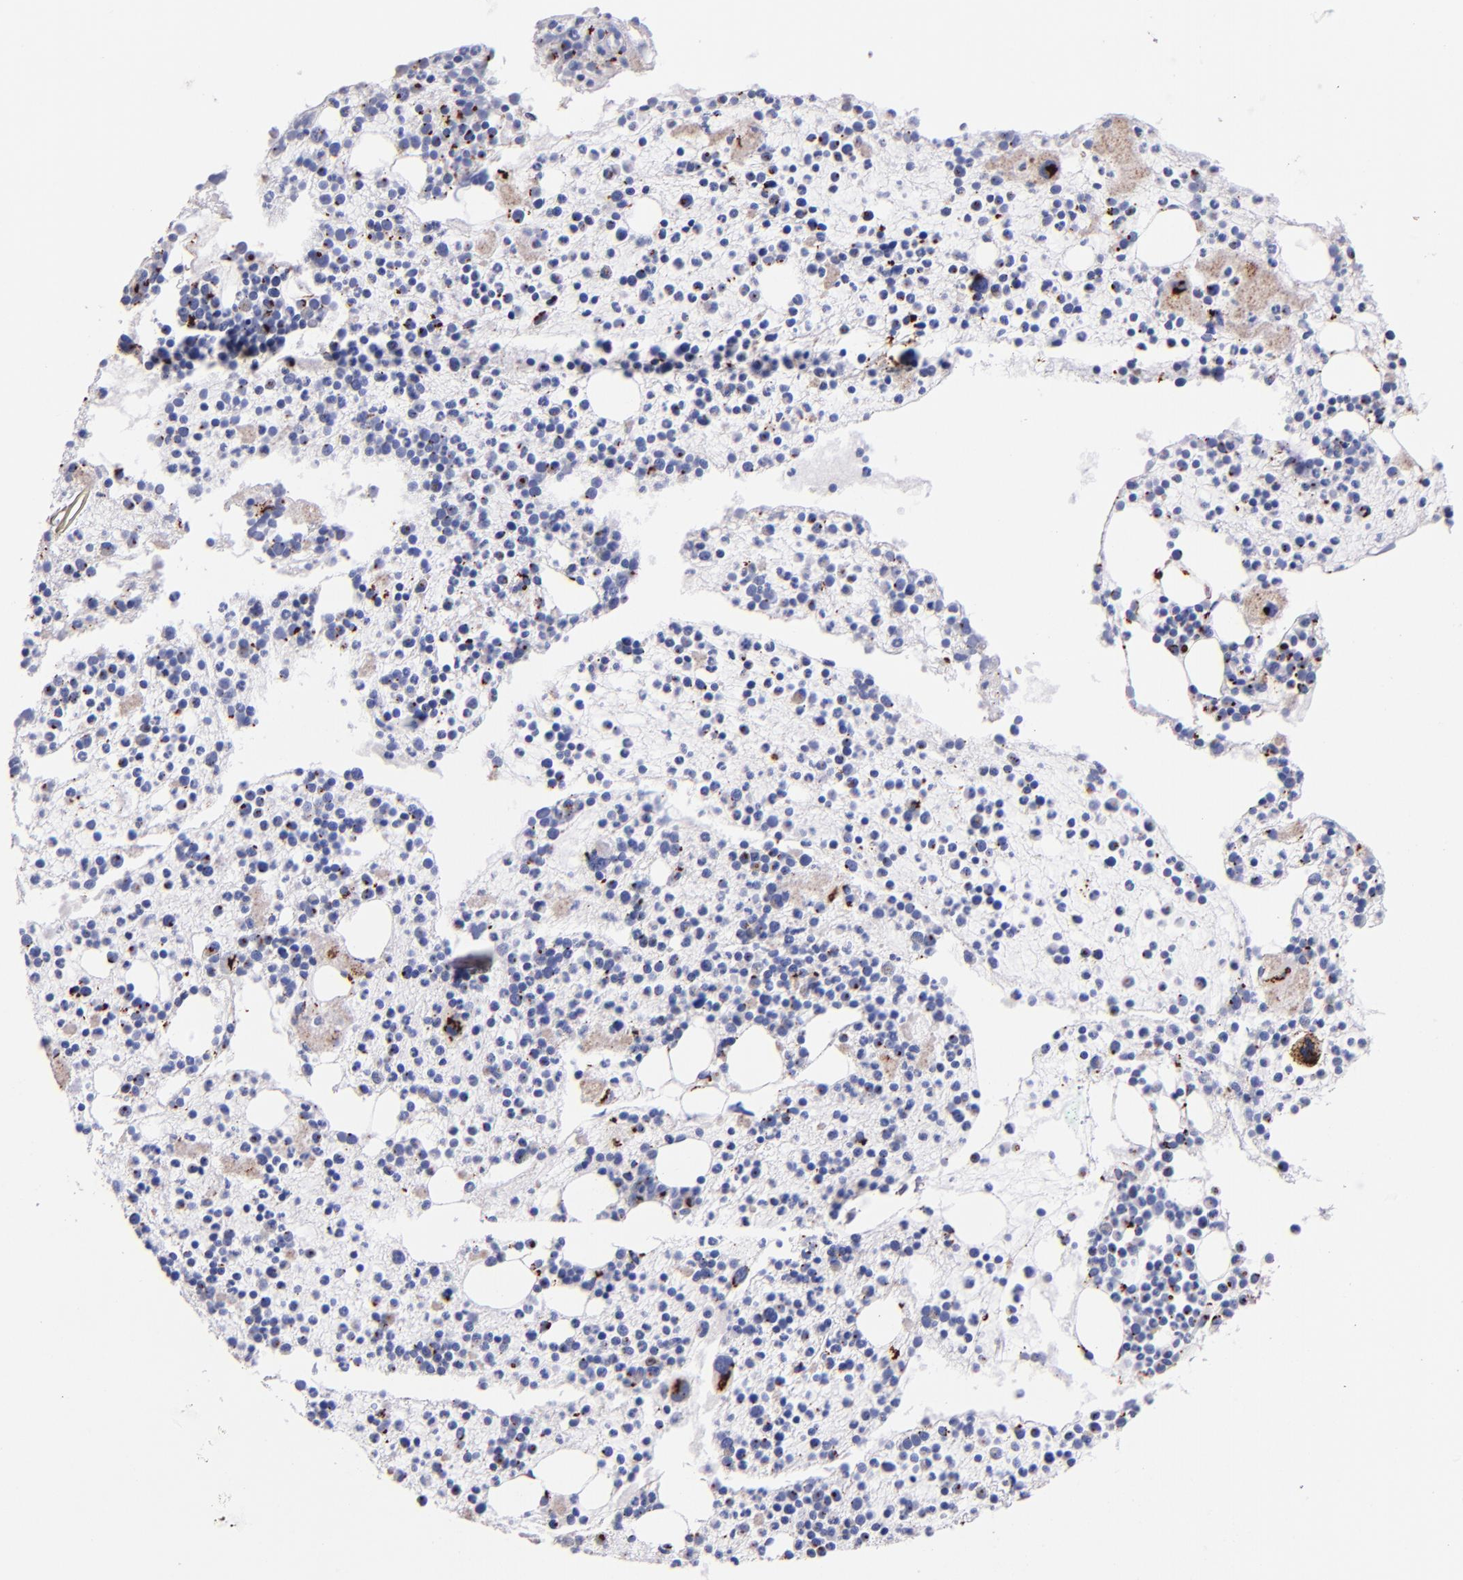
{"staining": {"intensity": "strong", "quantity": "25%-75%", "location": "cytoplasmic/membranous,nuclear"}, "tissue": "bone marrow", "cell_type": "Hematopoietic cells", "image_type": "normal", "snomed": [{"axis": "morphology", "description": "Normal tissue, NOS"}, {"axis": "topography", "description": "Bone marrow"}], "caption": "IHC image of benign human bone marrow stained for a protein (brown), which shows high levels of strong cytoplasmic/membranous,nuclear expression in approximately 25%-75% of hematopoietic cells.", "gene": "GOLIM4", "patient": {"sex": "male", "age": 15}}